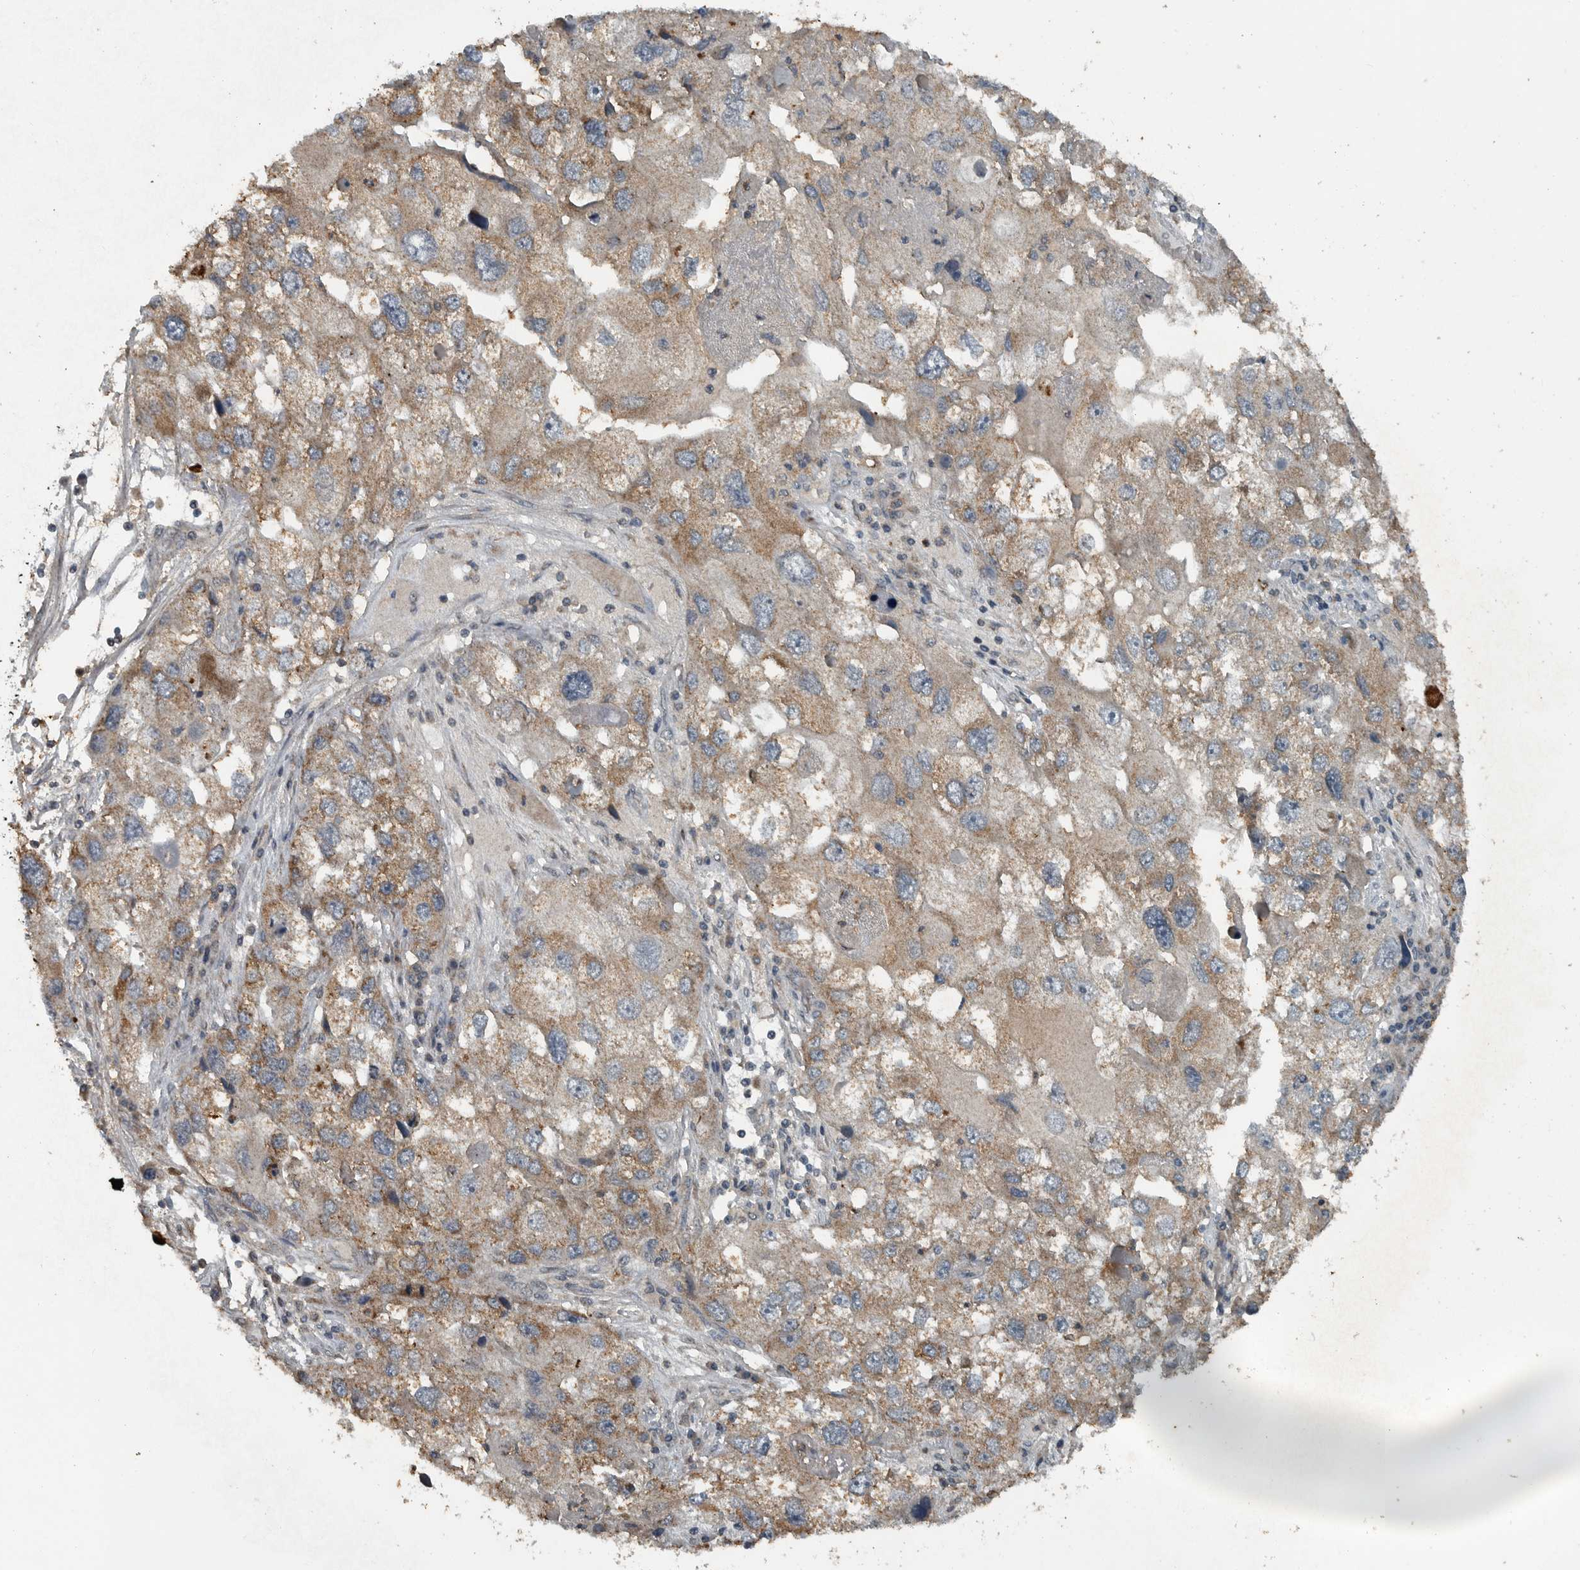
{"staining": {"intensity": "moderate", "quantity": ">75%", "location": "cytoplasmic/membranous"}, "tissue": "endometrial cancer", "cell_type": "Tumor cells", "image_type": "cancer", "snomed": [{"axis": "morphology", "description": "Adenocarcinoma, NOS"}, {"axis": "topography", "description": "Endometrium"}], "caption": "The immunohistochemical stain labels moderate cytoplasmic/membranous positivity in tumor cells of endometrial adenocarcinoma tissue. (Brightfield microscopy of DAB IHC at high magnification).", "gene": "IL6ST", "patient": {"sex": "female", "age": 49}}